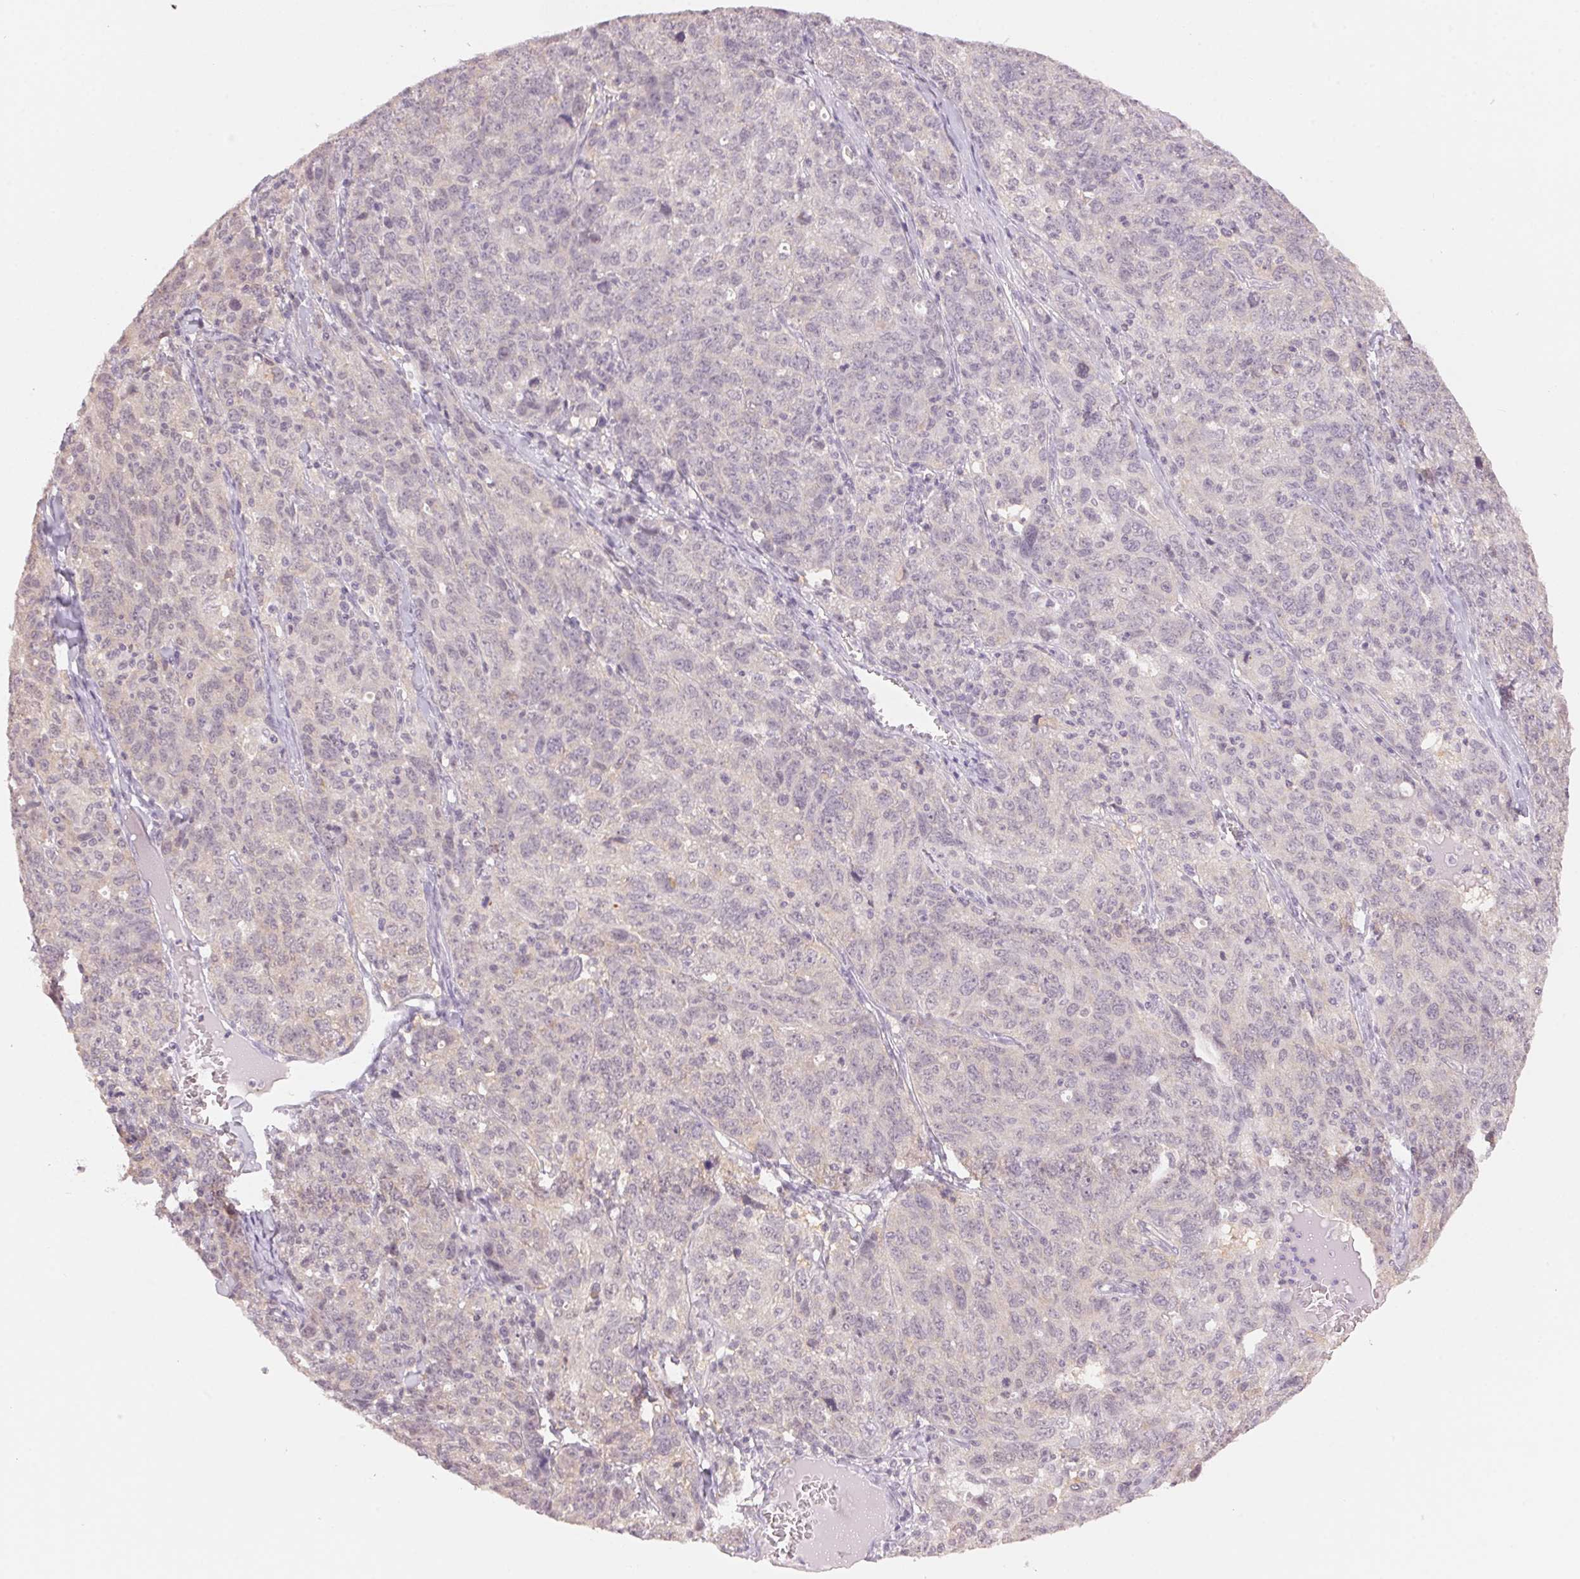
{"staining": {"intensity": "negative", "quantity": "none", "location": "none"}, "tissue": "ovarian cancer", "cell_type": "Tumor cells", "image_type": "cancer", "snomed": [{"axis": "morphology", "description": "Cystadenocarcinoma, serous, NOS"}, {"axis": "topography", "description": "Ovary"}], "caption": "Image shows no significant protein expression in tumor cells of ovarian cancer. The staining is performed using DAB brown chromogen with nuclei counter-stained in using hematoxylin.", "gene": "KPRP", "patient": {"sex": "female", "age": 71}}